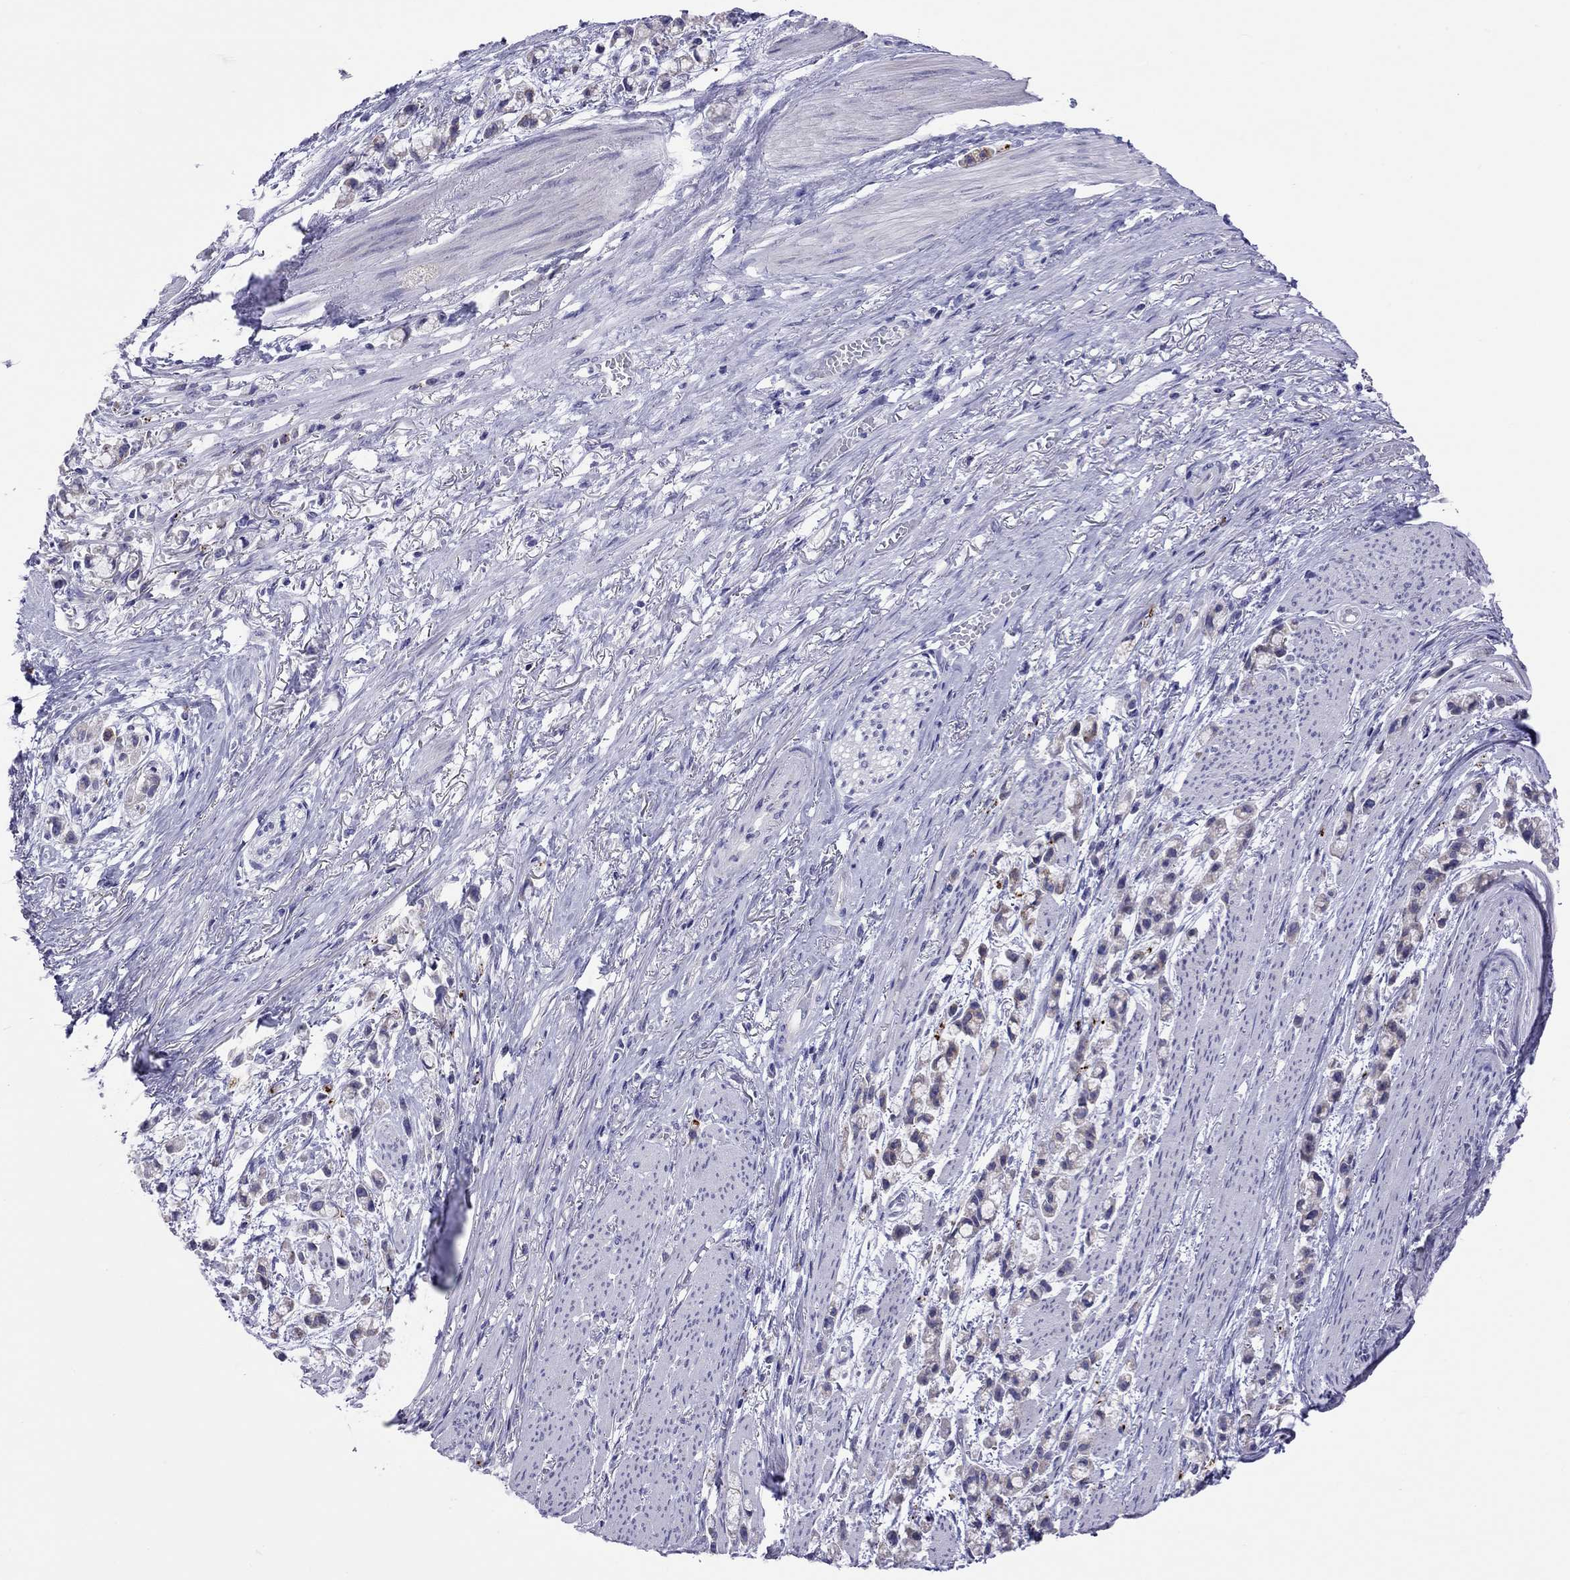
{"staining": {"intensity": "negative", "quantity": "none", "location": "none"}, "tissue": "stomach cancer", "cell_type": "Tumor cells", "image_type": "cancer", "snomed": [{"axis": "morphology", "description": "Adenocarcinoma, NOS"}, {"axis": "topography", "description": "Stomach"}], "caption": "Tumor cells show no significant expression in adenocarcinoma (stomach).", "gene": "COL9A1", "patient": {"sex": "female", "age": 81}}